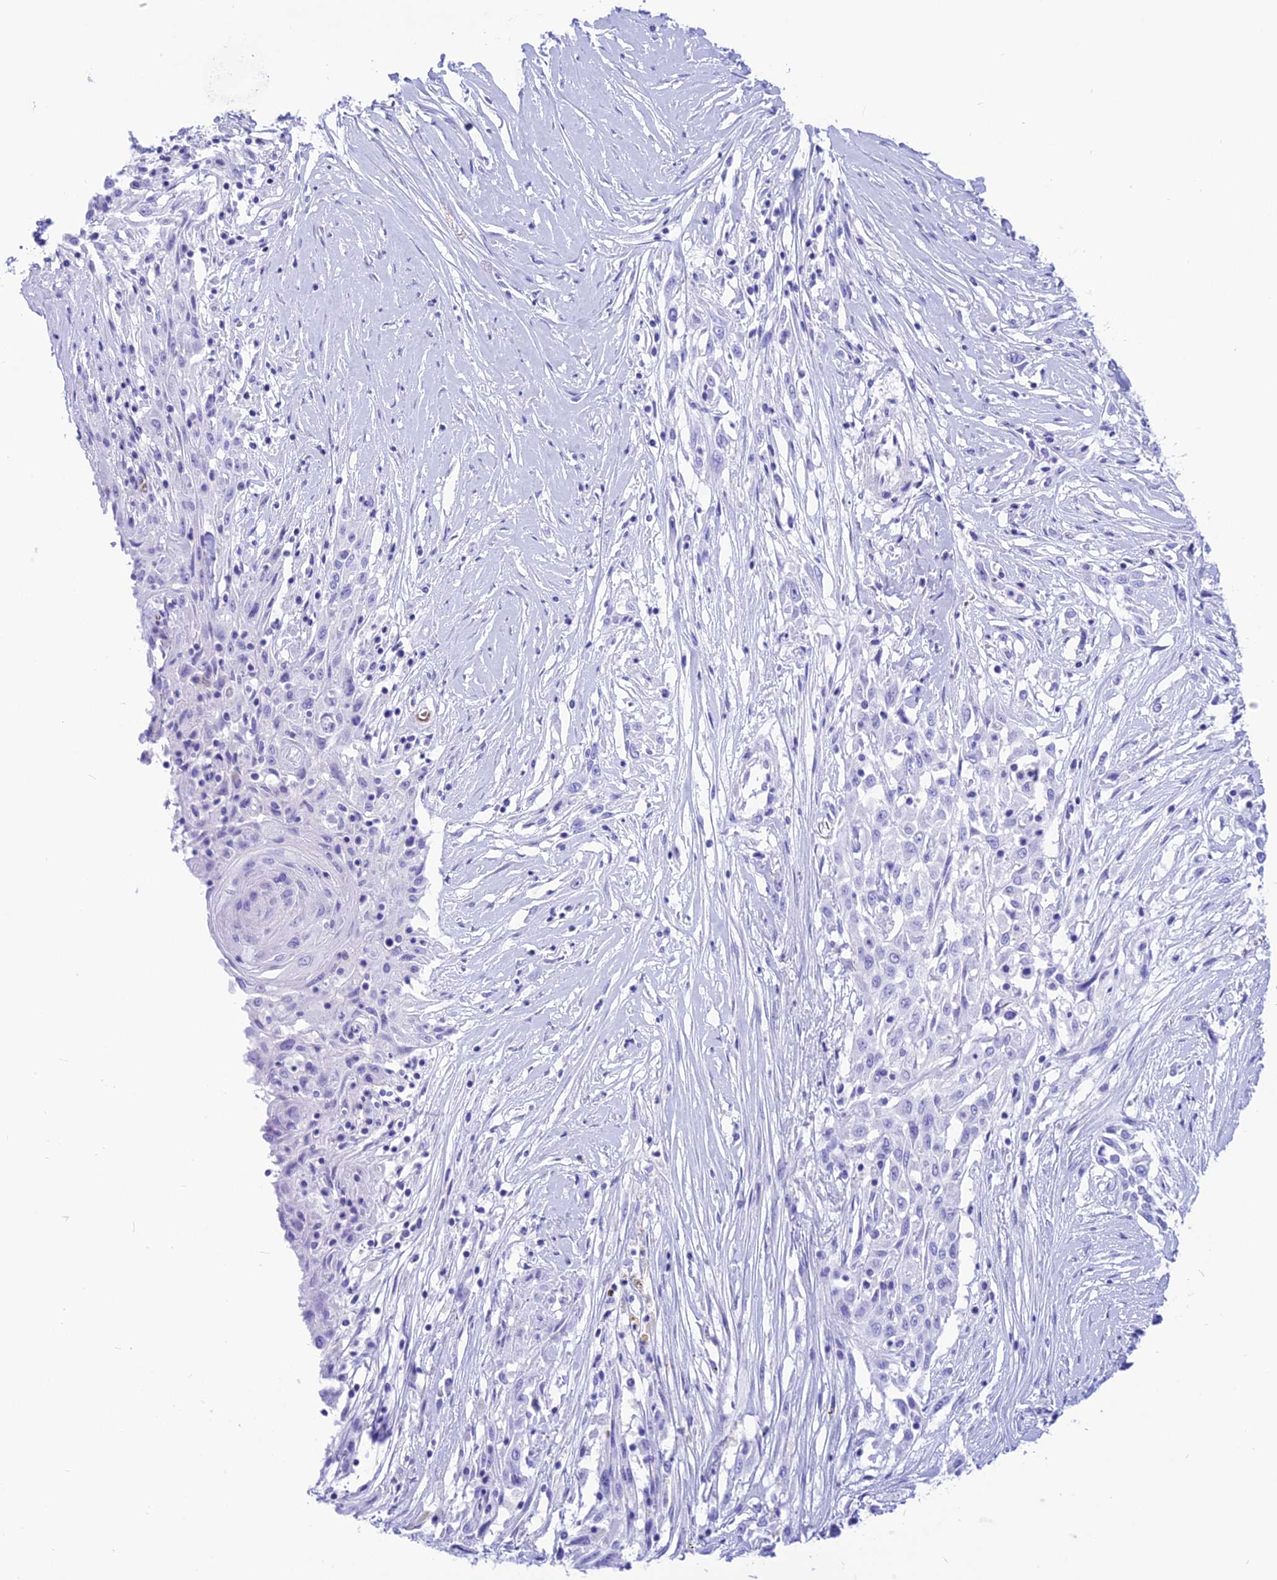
{"staining": {"intensity": "negative", "quantity": "none", "location": "none"}, "tissue": "skin cancer", "cell_type": "Tumor cells", "image_type": "cancer", "snomed": [{"axis": "morphology", "description": "Squamous cell carcinoma, NOS"}, {"axis": "morphology", "description": "Squamous cell carcinoma, metastatic, NOS"}, {"axis": "topography", "description": "Skin"}, {"axis": "topography", "description": "Lymph node"}], "caption": "Immunohistochemistry (IHC) histopathology image of neoplastic tissue: skin cancer (metastatic squamous cell carcinoma) stained with DAB displays no significant protein staining in tumor cells.", "gene": "GLYATL1", "patient": {"sex": "male", "age": 75}}